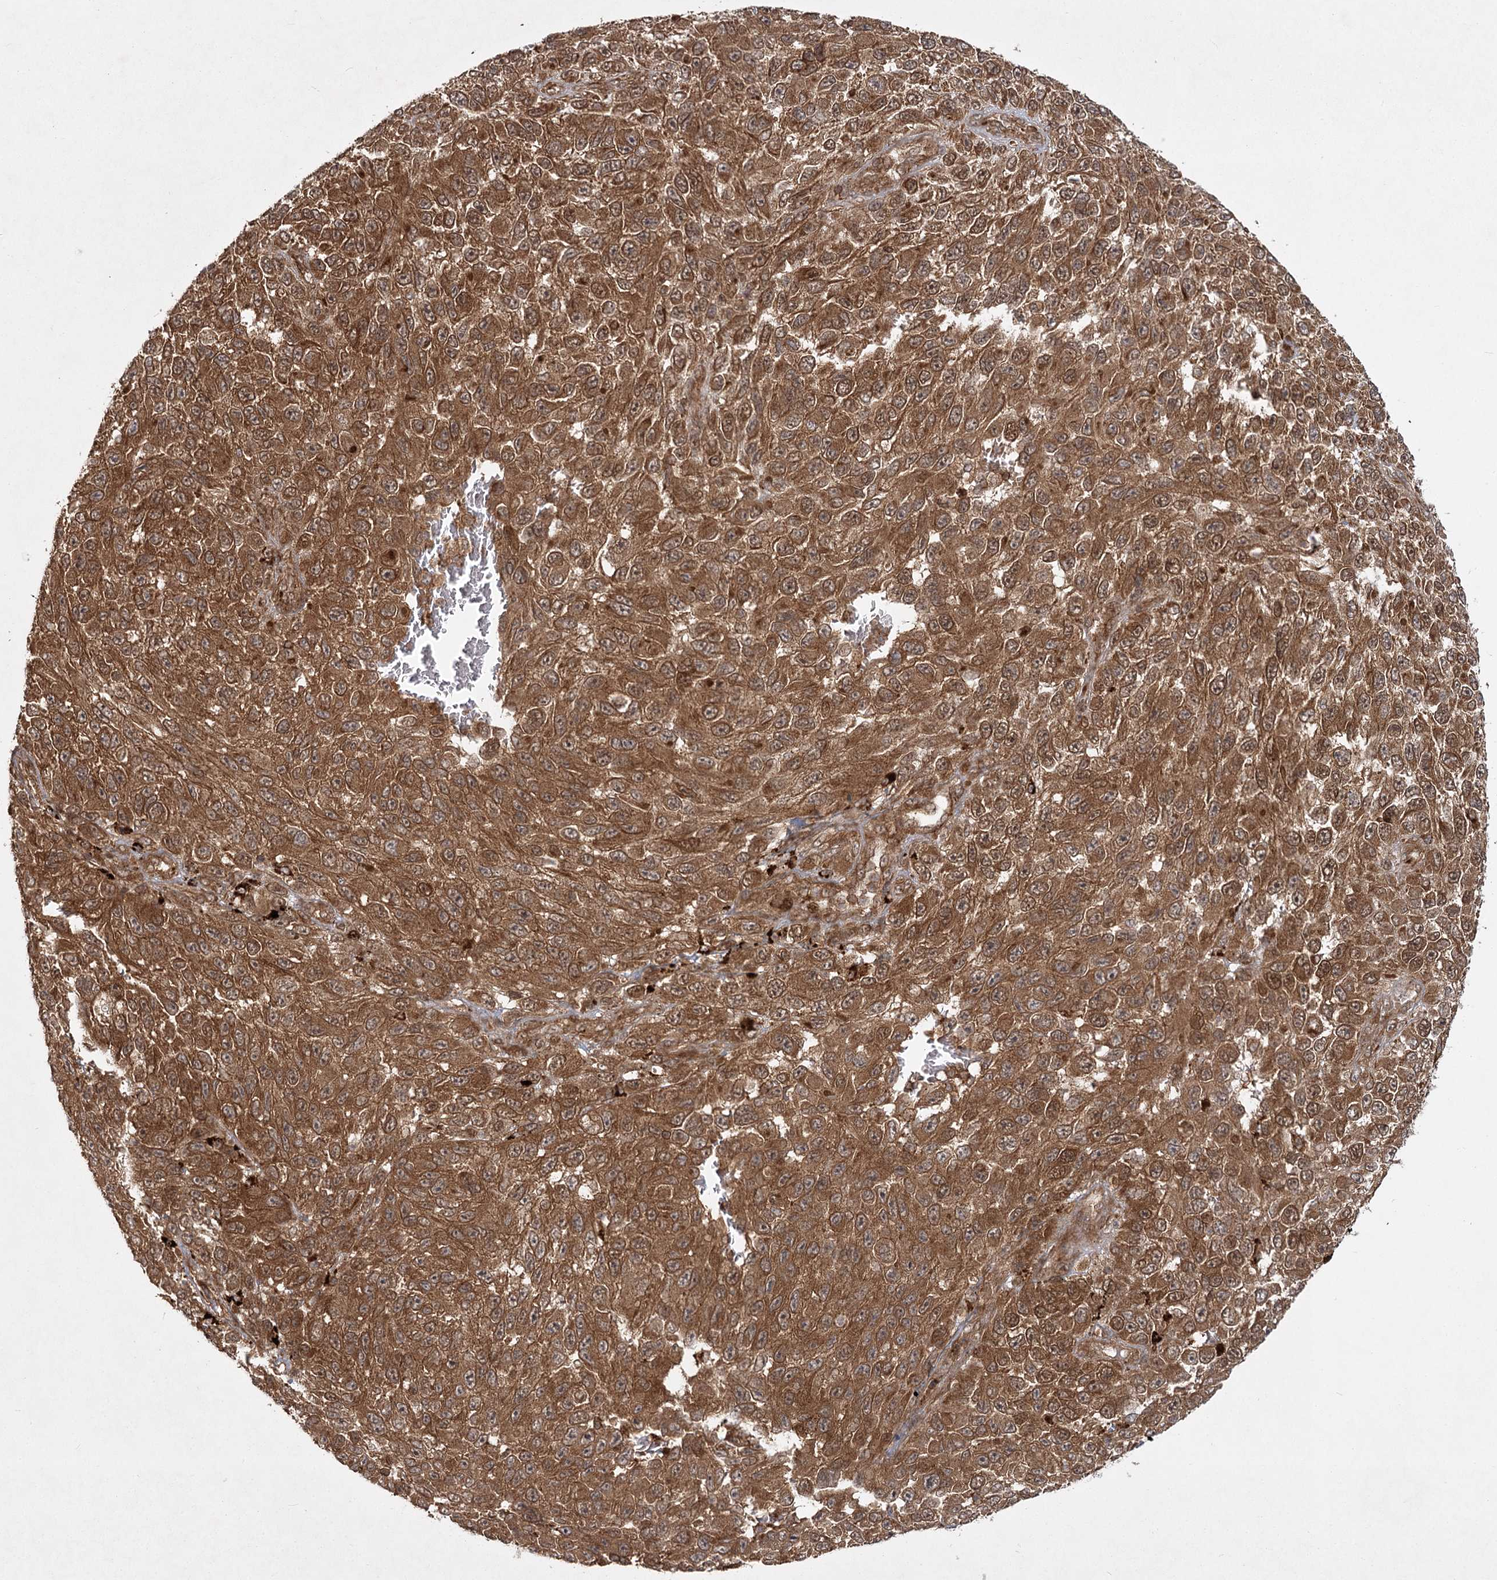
{"staining": {"intensity": "strong", "quantity": ">75%", "location": "cytoplasmic/membranous"}, "tissue": "melanoma", "cell_type": "Tumor cells", "image_type": "cancer", "snomed": [{"axis": "morphology", "description": "Malignant melanoma, NOS"}, {"axis": "topography", "description": "Skin"}], "caption": "Melanoma stained with DAB (3,3'-diaminobenzidine) immunohistochemistry (IHC) shows high levels of strong cytoplasmic/membranous positivity in approximately >75% of tumor cells. The staining was performed using DAB (3,3'-diaminobenzidine), with brown indicating positive protein expression. Nuclei are stained blue with hematoxylin.", "gene": "MDFIC", "patient": {"sex": "female", "age": 96}}